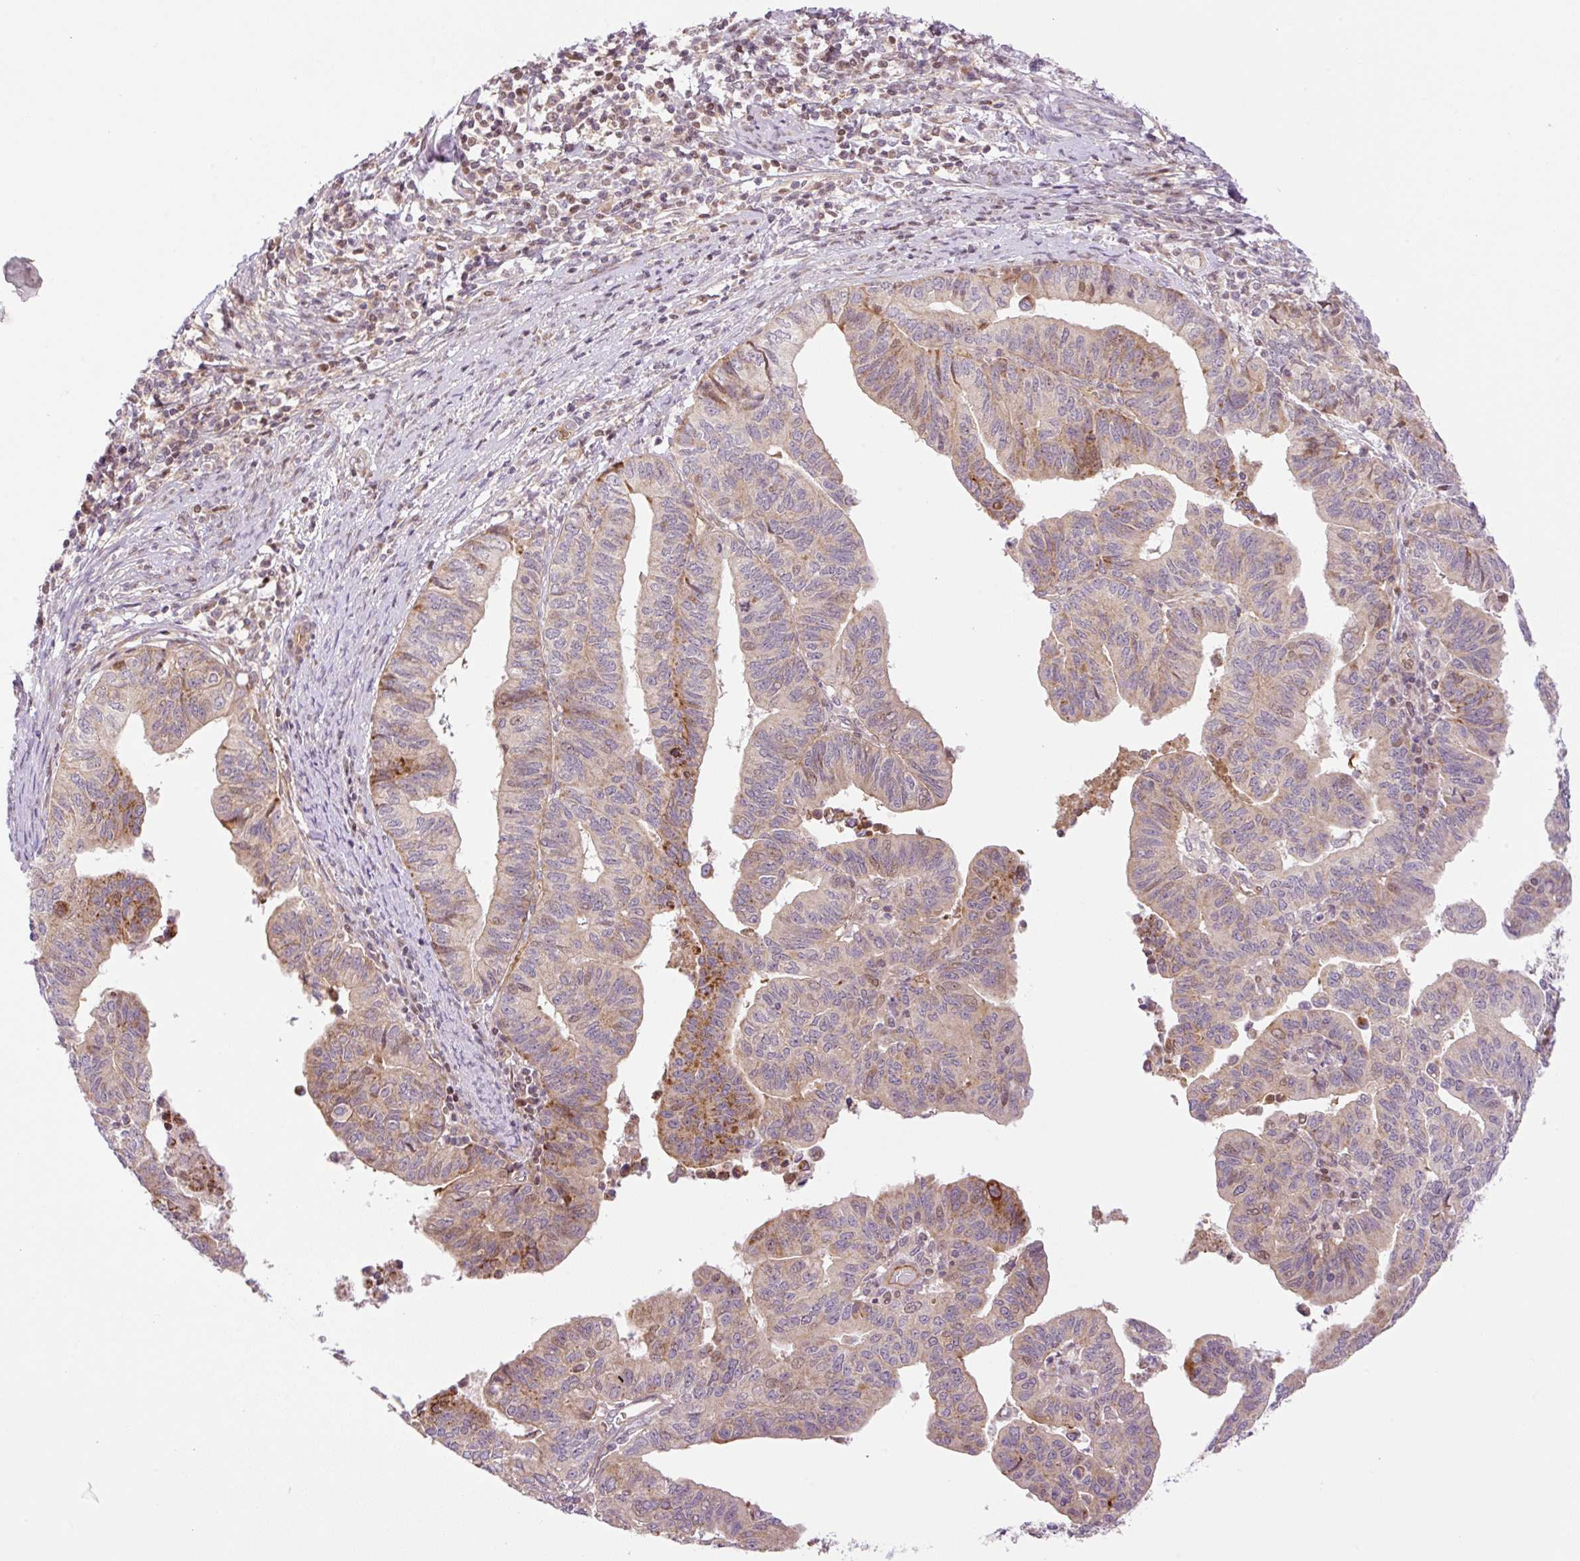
{"staining": {"intensity": "moderate", "quantity": "<25%", "location": "cytoplasmic/membranous"}, "tissue": "endometrial cancer", "cell_type": "Tumor cells", "image_type": "cancer", "snomed": [{"axis": "morphology", "description": "Adenocarcinoma, NOS"}, {"axis": "topography", "description": "Endometrium"}], "caption": "Immunohistochemical staining of adenocarcinoma (endometrial) reveals moderate cytoplasmic/membranous protein expression in approximately <25% of tumor cells. Using DAB (3,3'-diaminobenzidine) (brown) and hematoxylin (blue) stains, captured at high magnification using brightfield microscopy.", "gene": "ZNF394", "patient": {"sex": "female", "age": 65}}